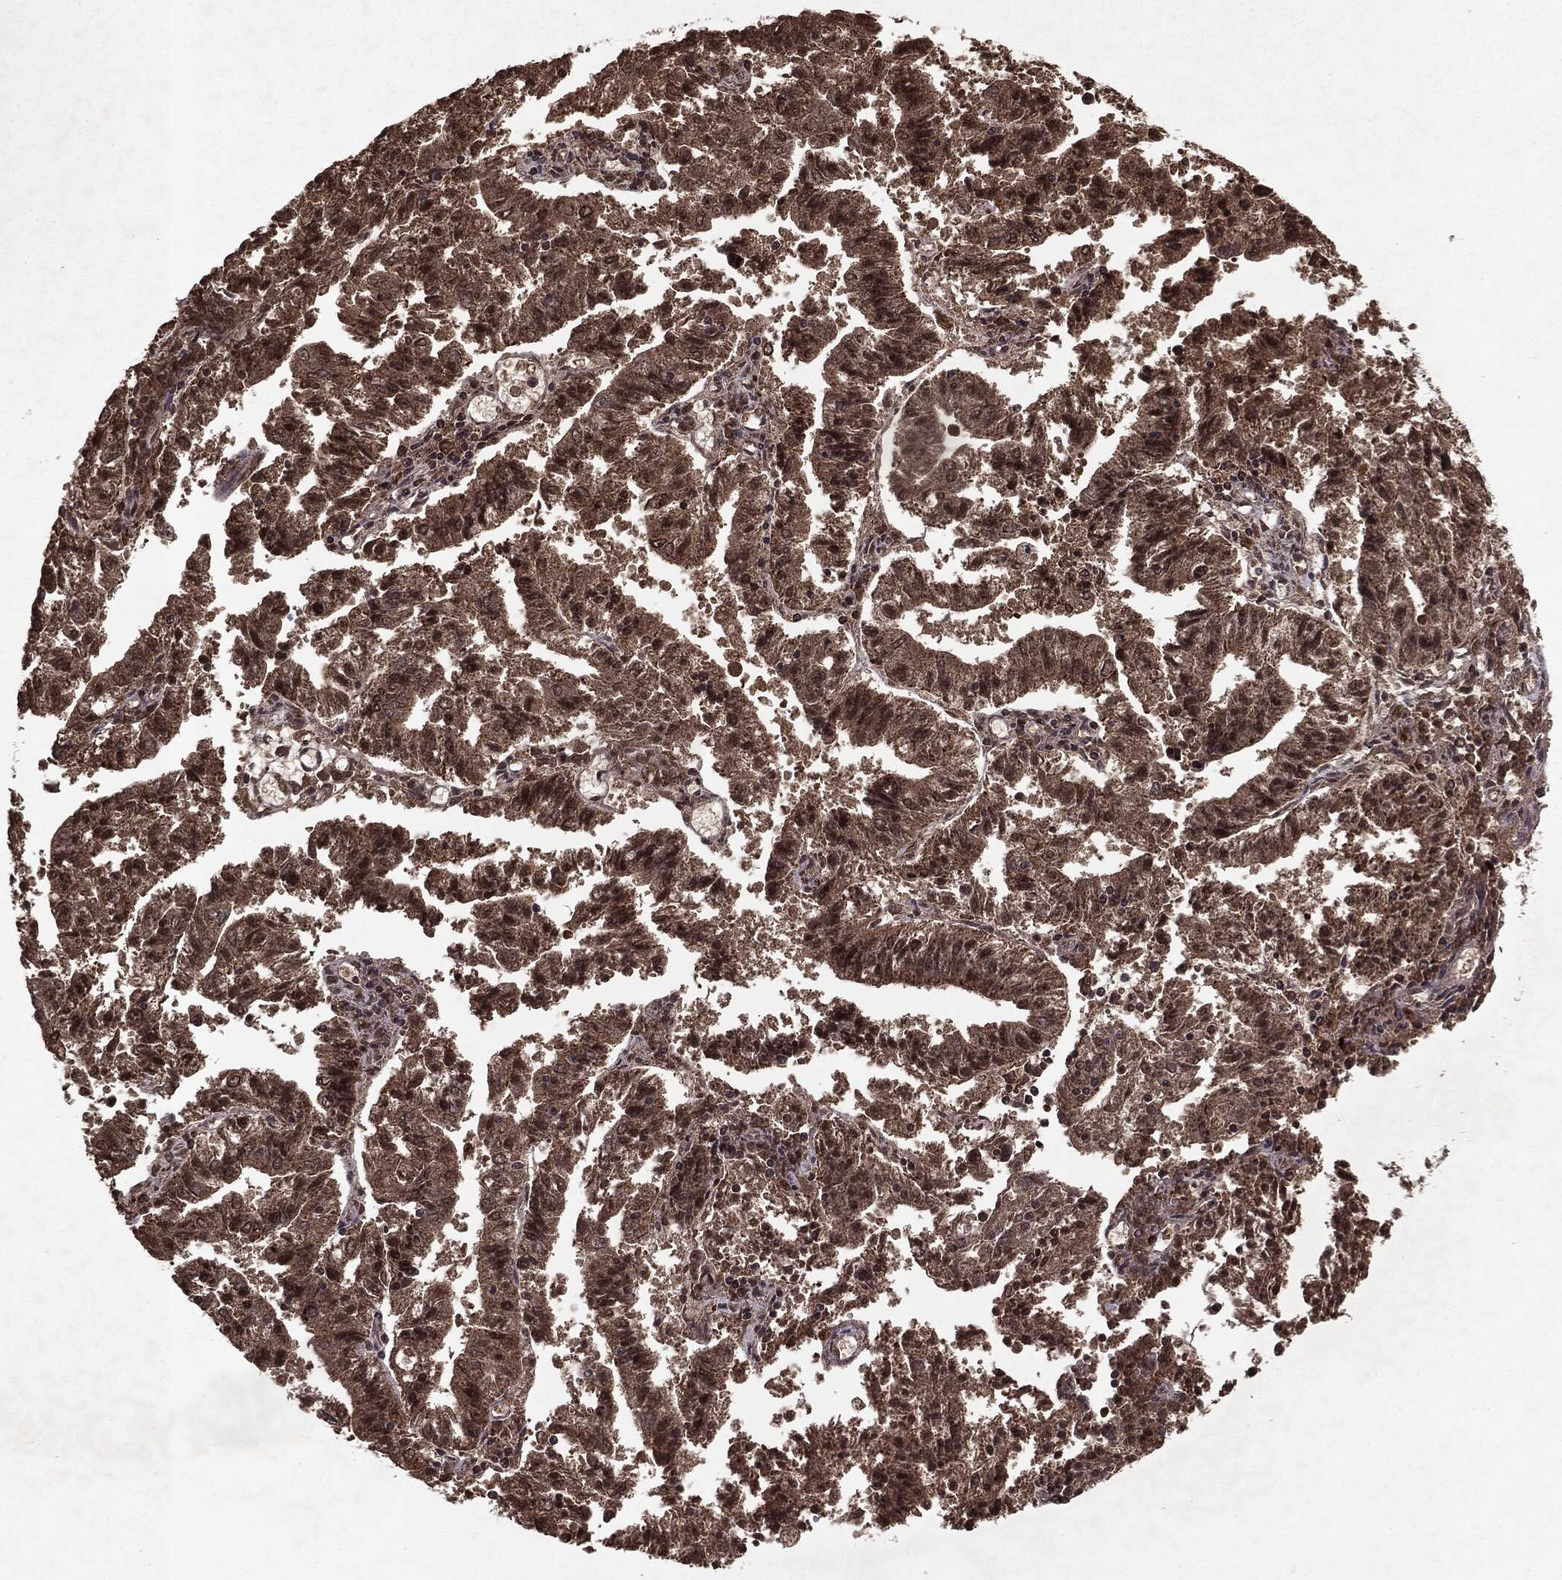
{"staining": {"intensity": "moderate", "quantity": ">75%", "location": "cytoplasmic/membranous,nuclear"}, "tissue": "endometrial cancer", "cell_type": "Tumor cells", "image_type": "cancer", "snomed": [{"axis": "morphology", "description": "Adenocarcinoma, NOS"}, {"axis": "topography", "description": "Endometrium"}], "caption": "Protein positivity by immunohistochemistry (IHC) displays moderate cytoplasmic/membranous and nuclear positivity in about >75% of tumor cells in adenocarcinoma (endometrial).", "gene": "PEBP1", "patient": {"sex": "female", "age": 82}}